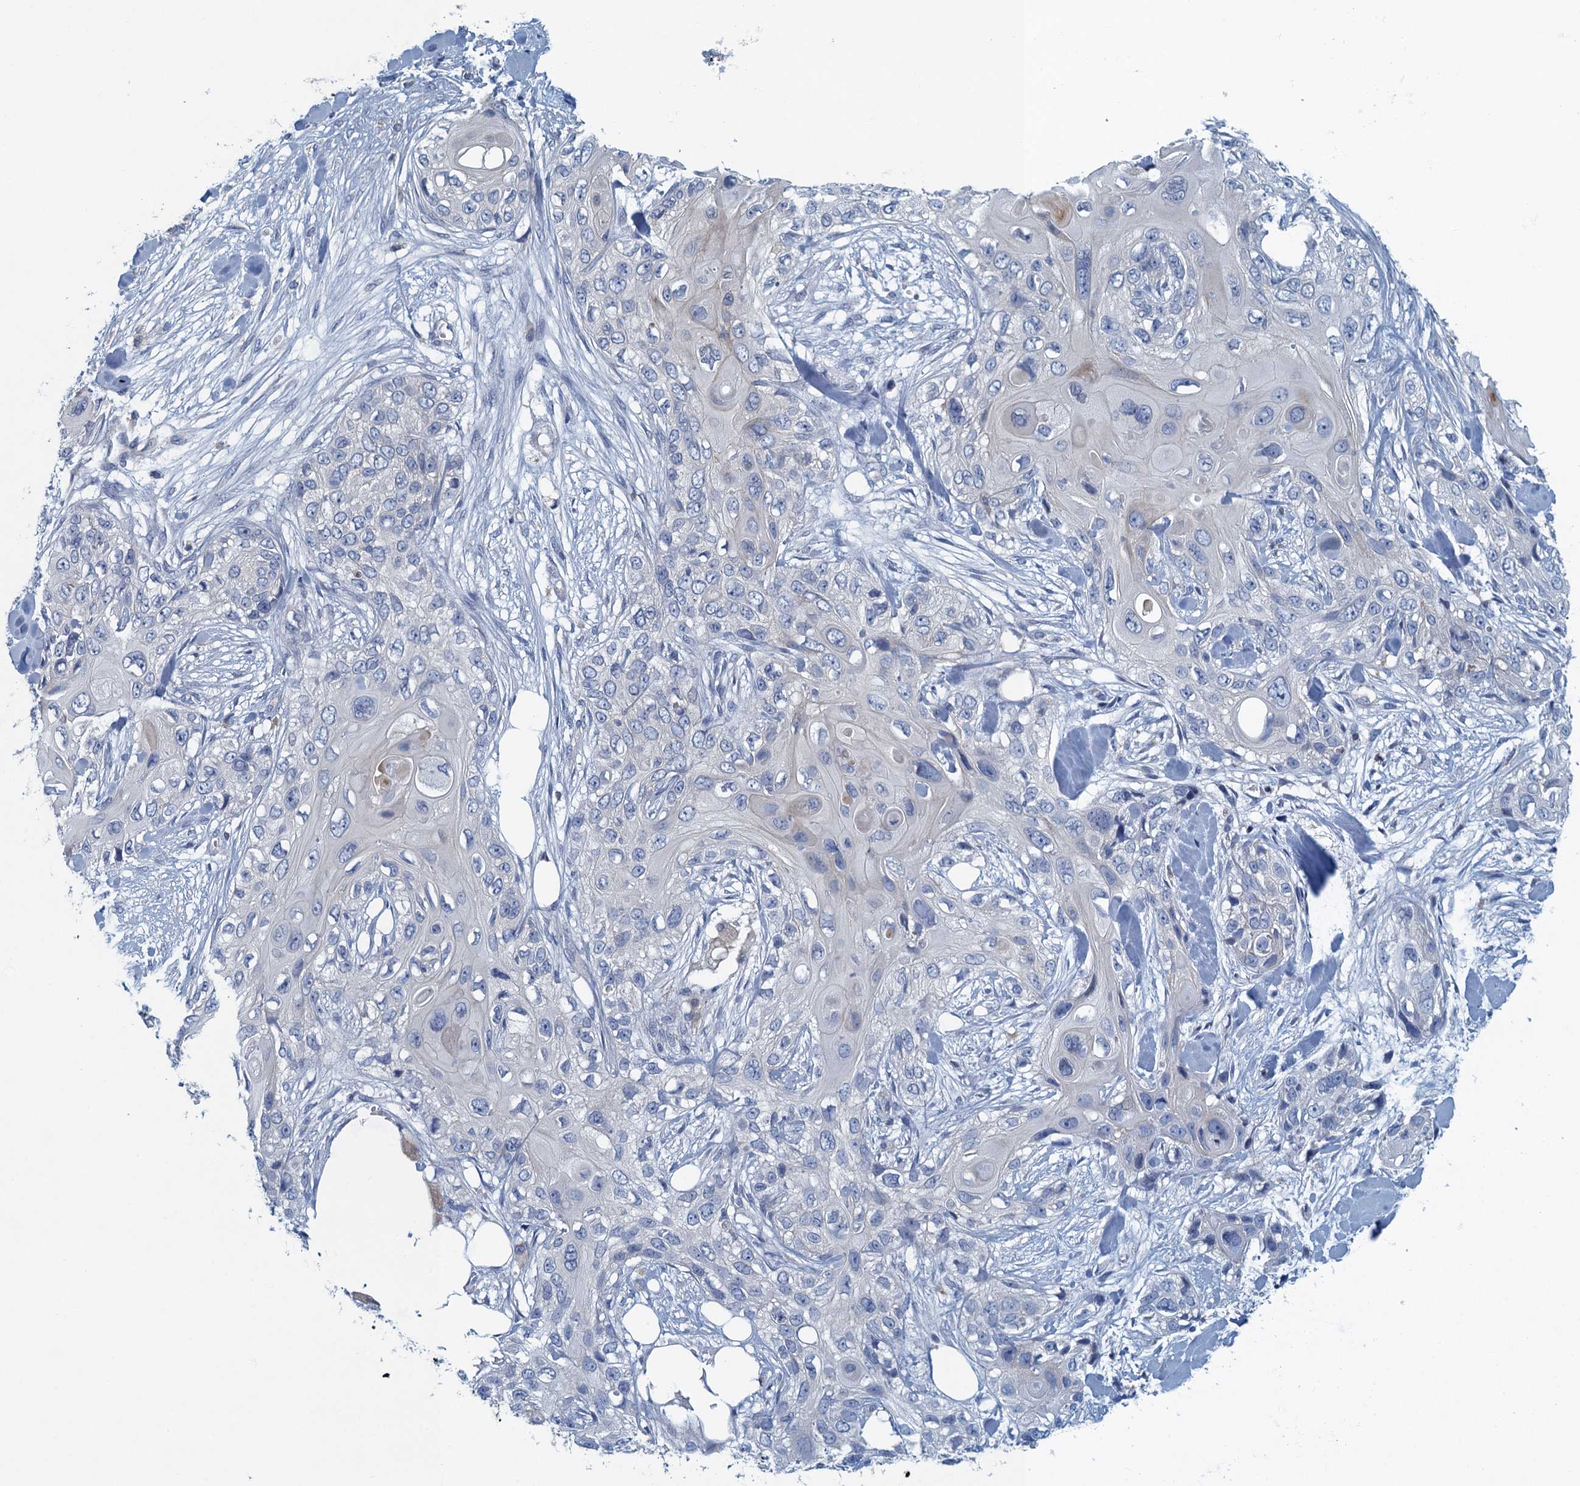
{"staining": {"intensity": "moderate", "quantity": "<25%", "location": "cytoplasmic/membranous"}, "tissue": "skin cancer", "cell_type": "Tumor cells", "image_type": "cancer", "snomed": [{"axis": "morphology", "description": "Normal tissue, NOS"}, {"axis": "morphology", "description": "Squamous cell carcinoma, NOS"}, {"axis": "topography", "description": "Skin"}], "caption": "The image reveals staining of skin squamous cell carcinoma, revealing moderate cytoplasmic/membranous protein expression (brown color) within tumor cells. The staining is performed using DAB (3,3'-diaminobenzidine) brown chromogen to label protein expression. The nuclei are counter-stained blue using hematoxylin.", "gene": "NCKAP1L", "patient": {"sex": "male", "age": 72}}